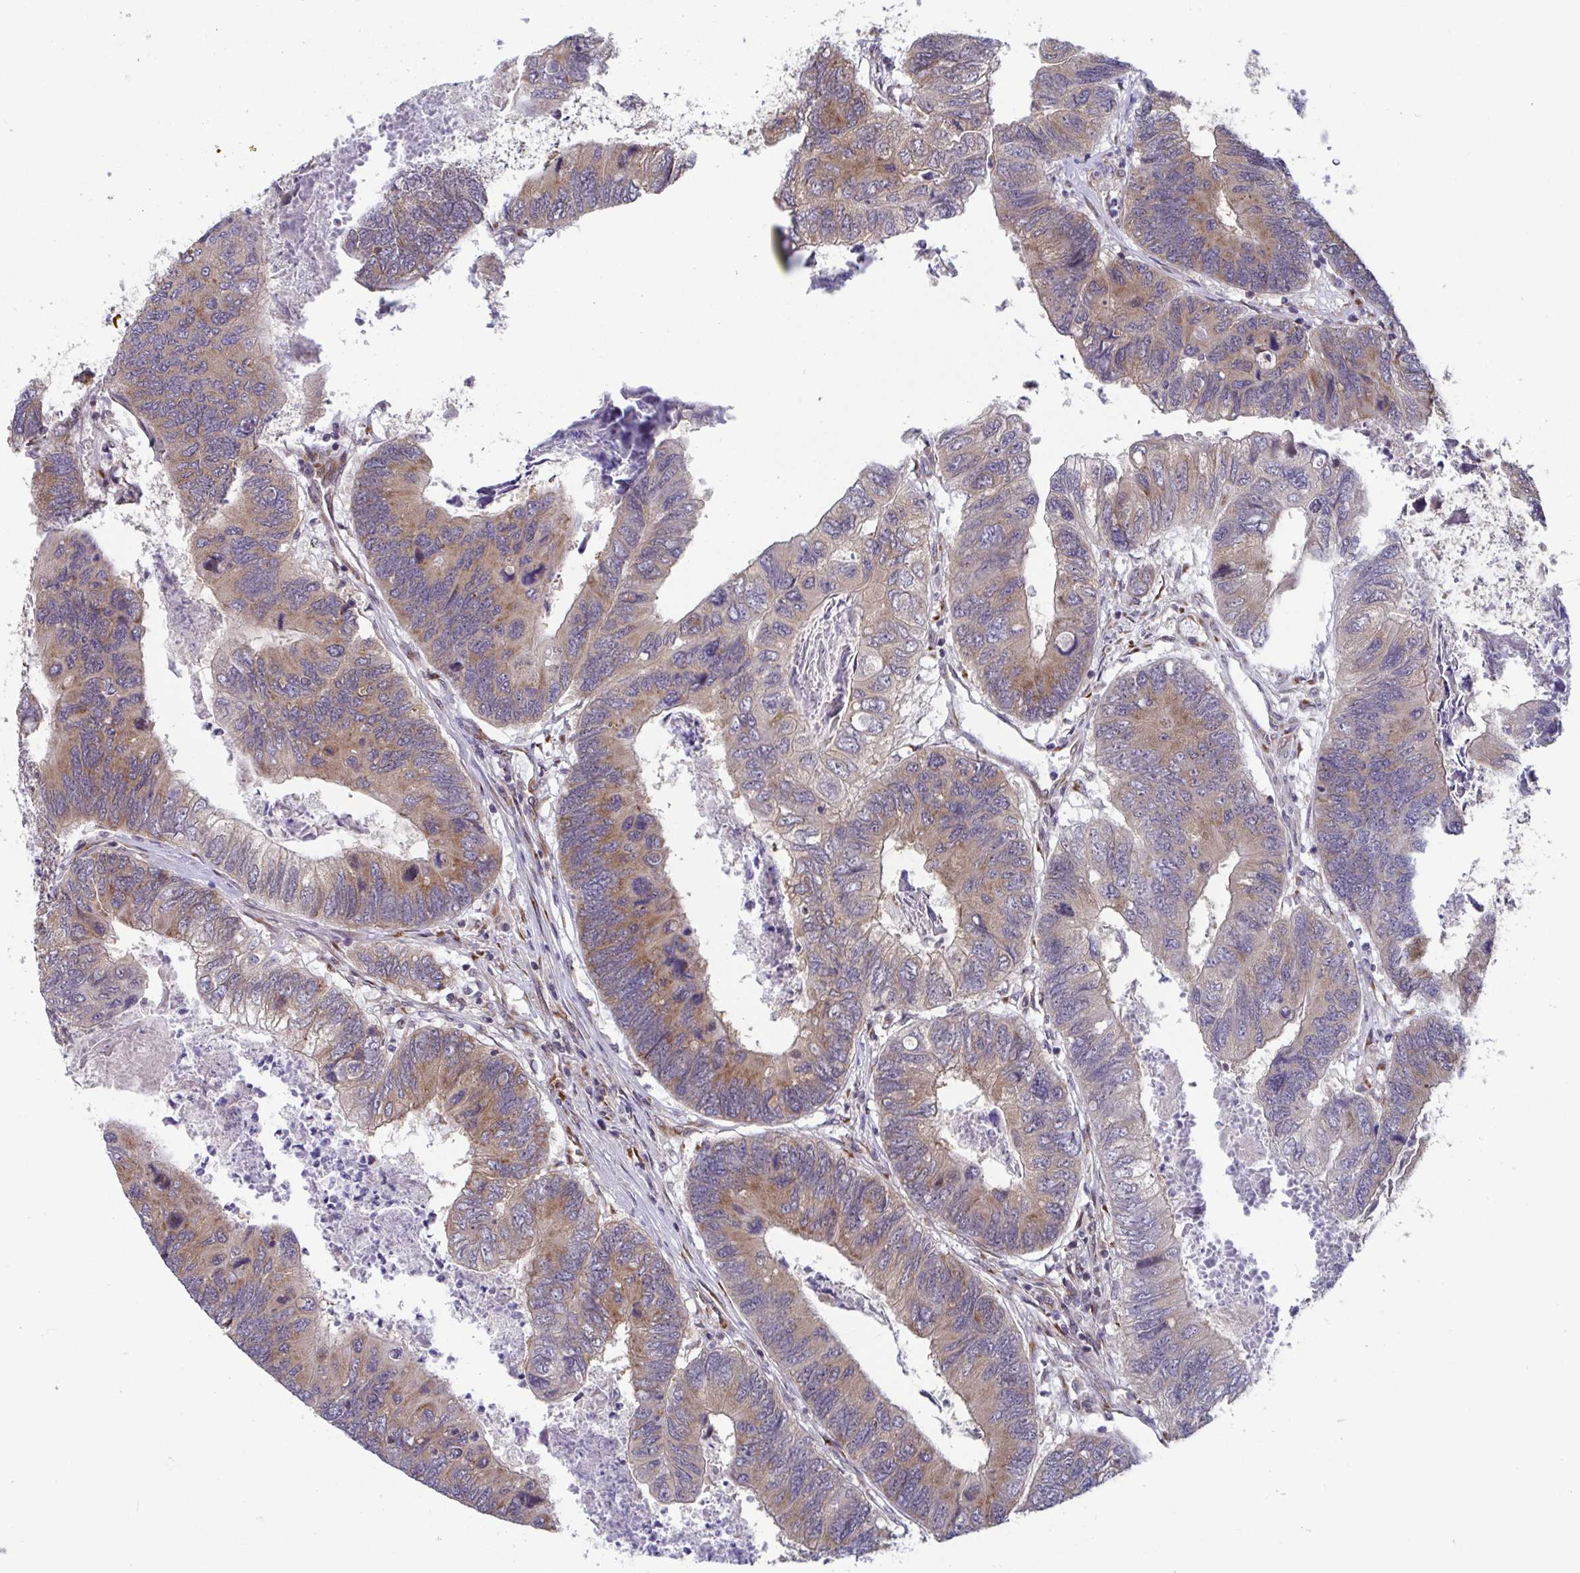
{"staining": {"intensity": "moderate", "quantity": ">75%", "location": "cytoplasmic/membranous"}, "tissue": "colorectal cancer", "cell_type": "Tumor cells", "image_type": "cancer", "snomed": [{"axis": "morphology", "description": "Adenocarcinoma, NOS"}, {"axis": "topography", "description": "Colon"}], "caption": "A medium amount of moderate cytoplasmic/membranous positivity is seen in approximately >75% of tumor cells in adenocarcinoma (colorectal) tissue.", "gene": "ATP5MJ", "patient": {"sex": "female", "age": 67}}